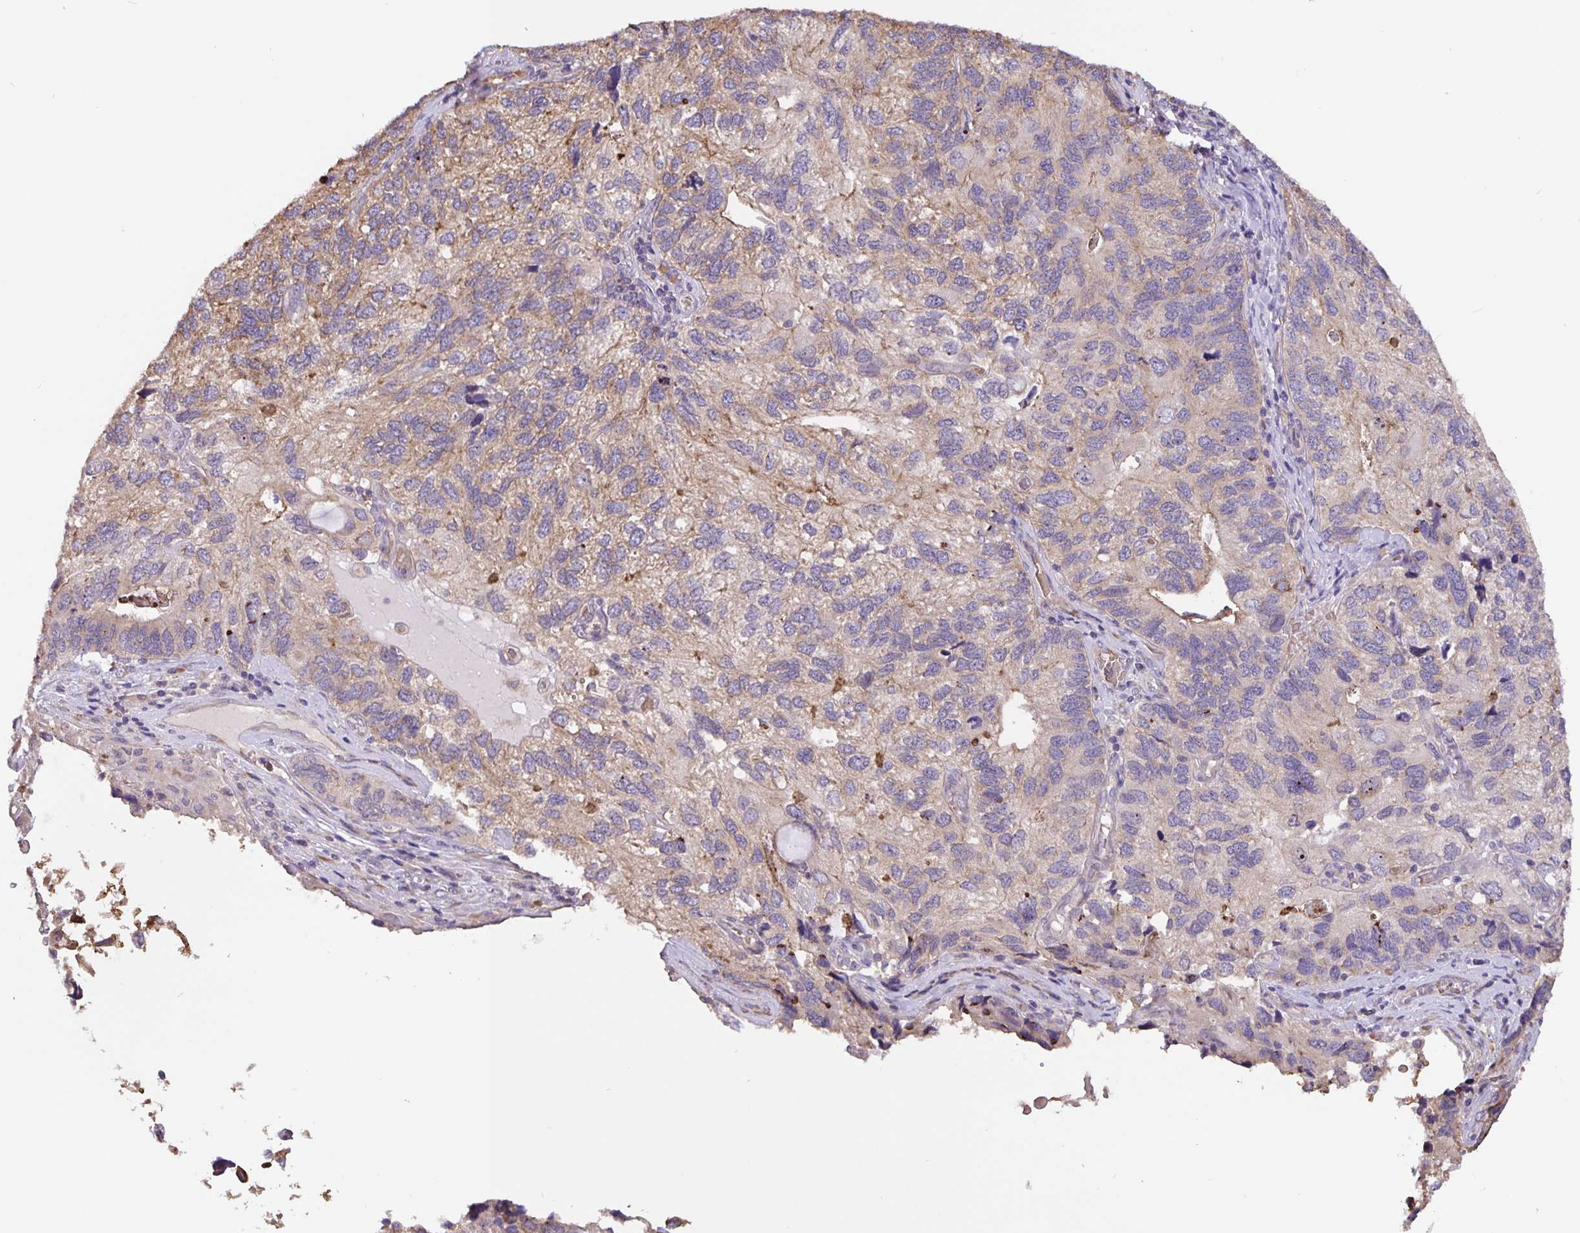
{"staining": {"intensity": "moderate", "quantity": "<25%", "location": "cytoplasmic/membranous"}, "tissue": "endometrial cancer", "cell_type": "Tumor cells", "image_type": "cancer", "snomed": [{"axis": "morphology", "description": "Carcinoma, NOS"}, {"axis": "topography", "description": "Uterus"}], "caption": "Immunohistochemical staining of endometrial carcinoma demonstrates low levels of moderate cytoplasmic/membranous expression in about <25% of tumor cells.", "gene": "TMEM71", "patient": {"sex": "female", "age": 76}}